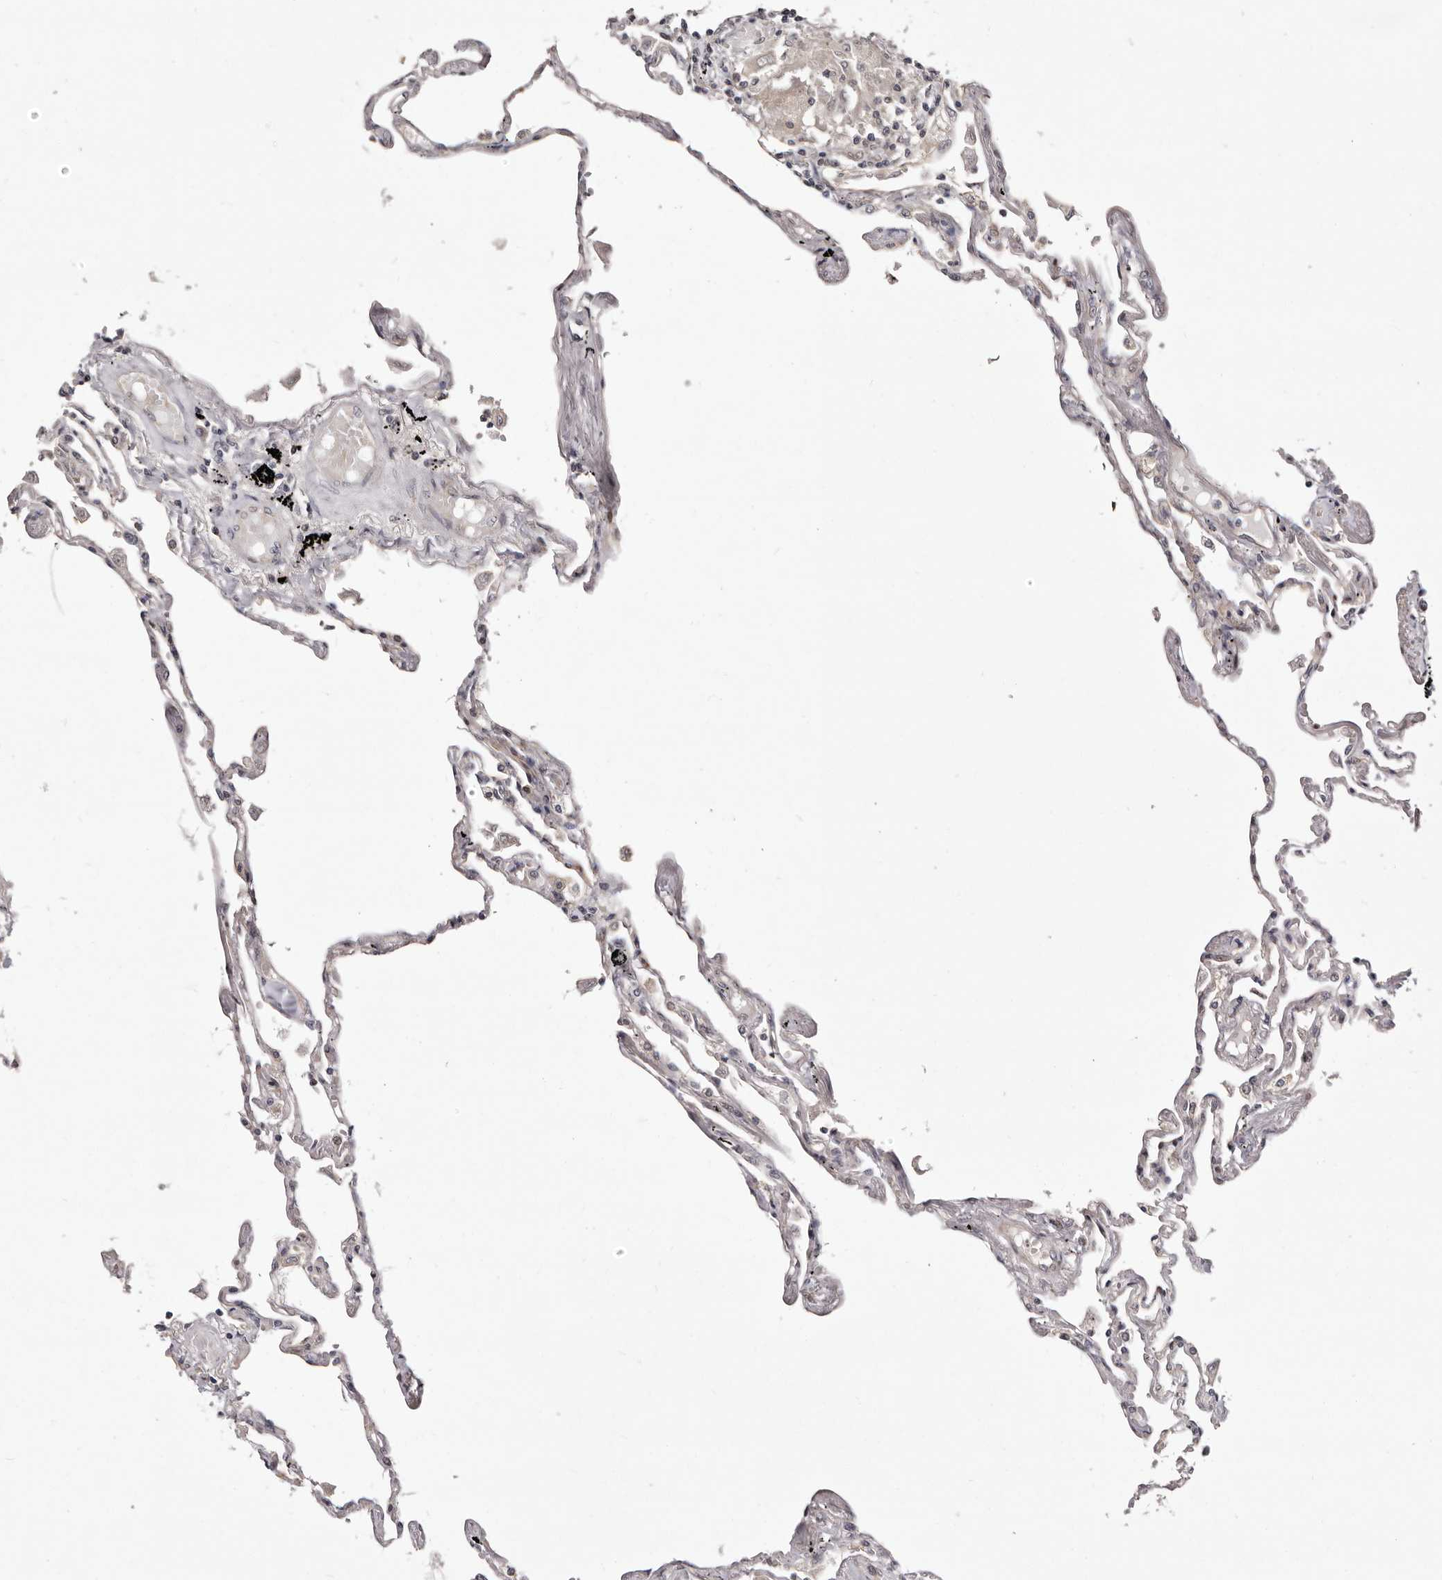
{"staining": {"intensity": "moderate", "quantity": "<25%", "location": "cytoplasmic/membranous"}, "tissue": "lung", "cell_type": "Alveolar cells", "image_type": "normal", "snomed": [{"axis": "morphology", "description": "Normal tissue, NOS"}, {"axis": "topography", "description": "Lung"}], "caption": "Immunohistochemistry image of normal lung: human lung stained using immunohistochemistry (IHC) displays low levels of moderate protein expression localized specifically in the cytoplasmic/membranous of alveolar cells, appearing as a cytoplasmic/membranous brown color.", "gene": "GLRX3", "patient": {"sex": "female", "age": 67}}